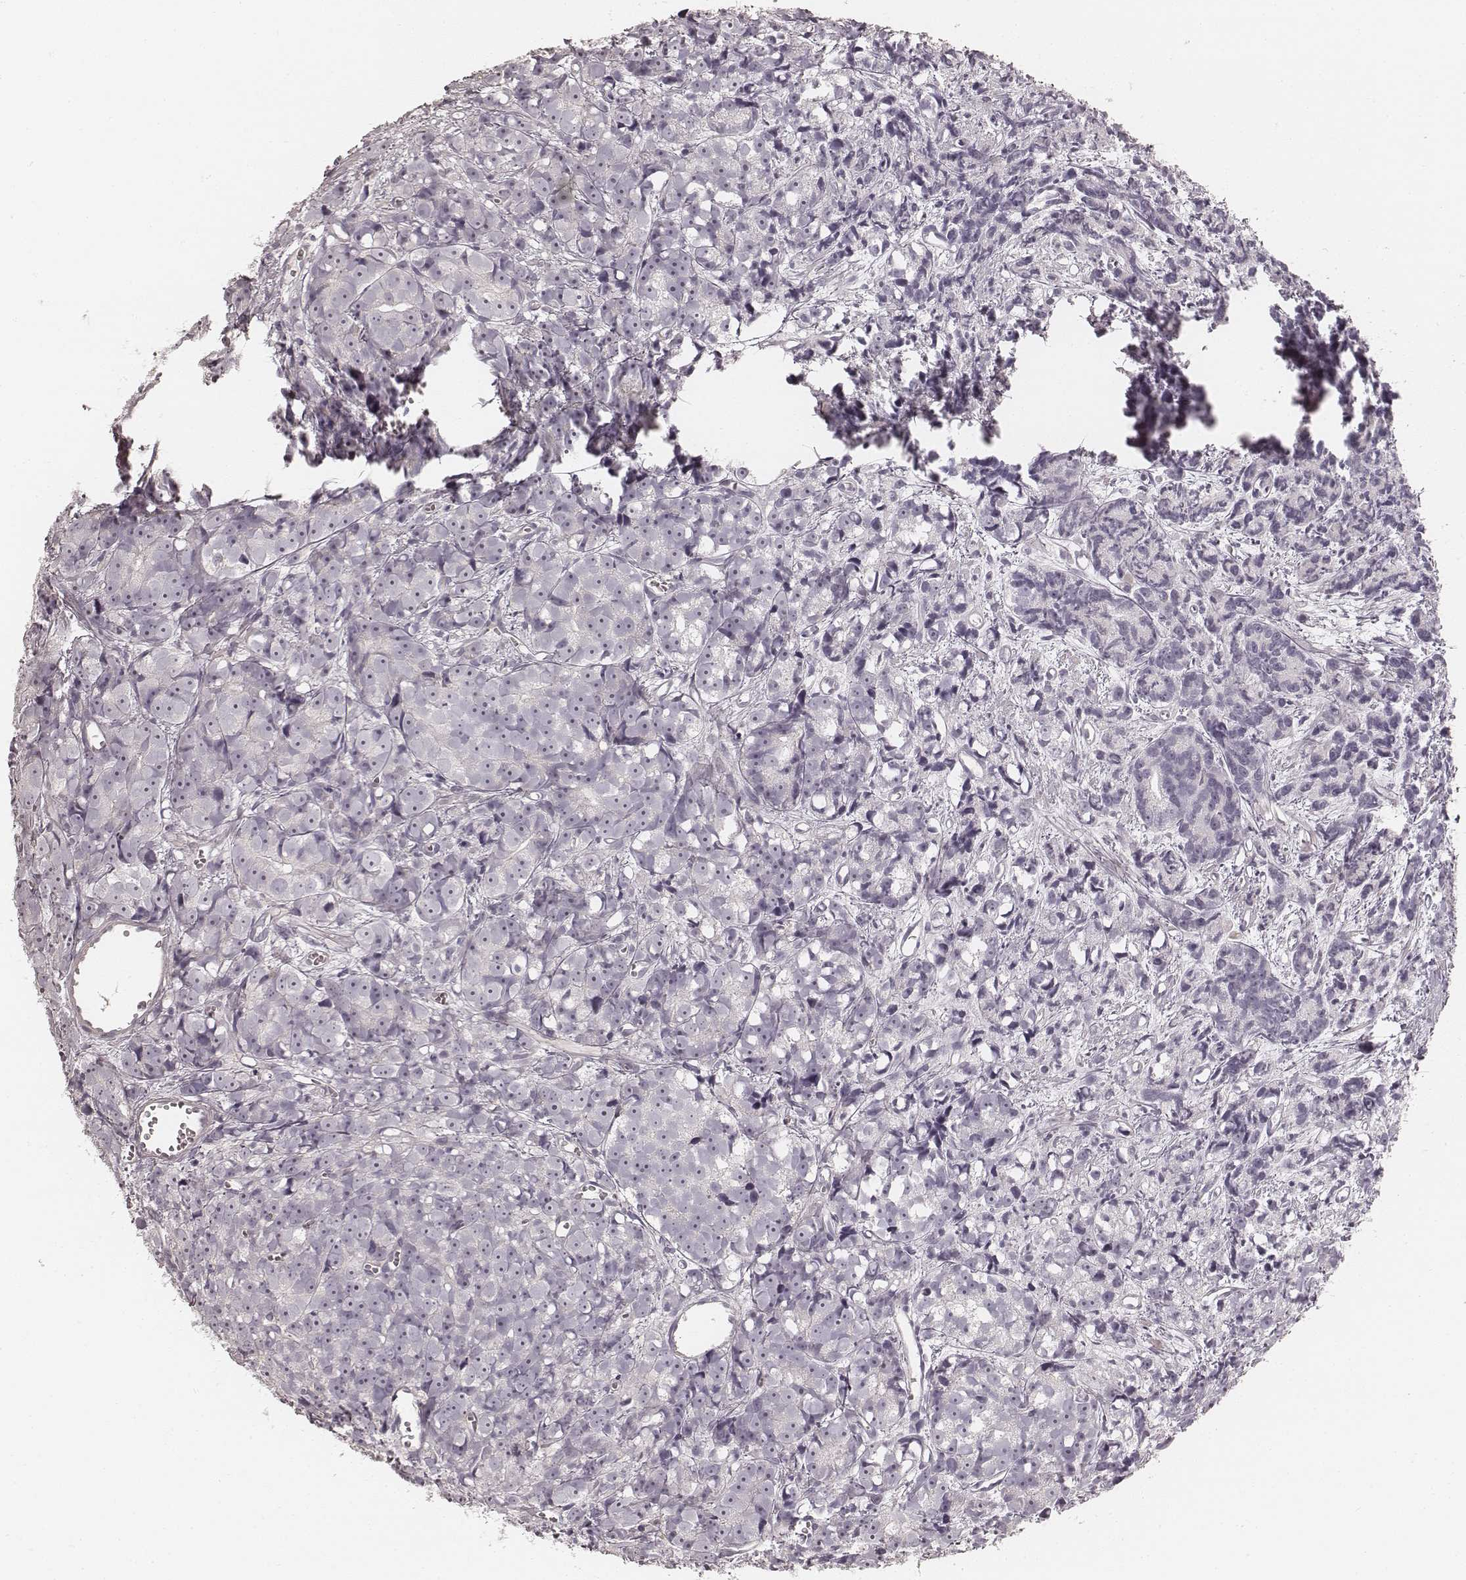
{"staining": {"intensity": "negative", "quantity": "none", "location": "none"}, "tissue": "prostate cancer", "cell_type": "Tumor cells", "image_type": "cancer", "snomed": [{"axis": "morphology", "description": "Adenocarcinoma, High grade"}, {"axis": "topography", "description": "Prostate"}], "caption": "DAB (3,3'-diaminobenzidine) immunohistochemical staining of prostate cancer (high-grade adenocarcinoma) demonstrates no significant staining in tumor cells.", "gene": "FMNL2", "patient": {"sex": "male", "age": 77}}